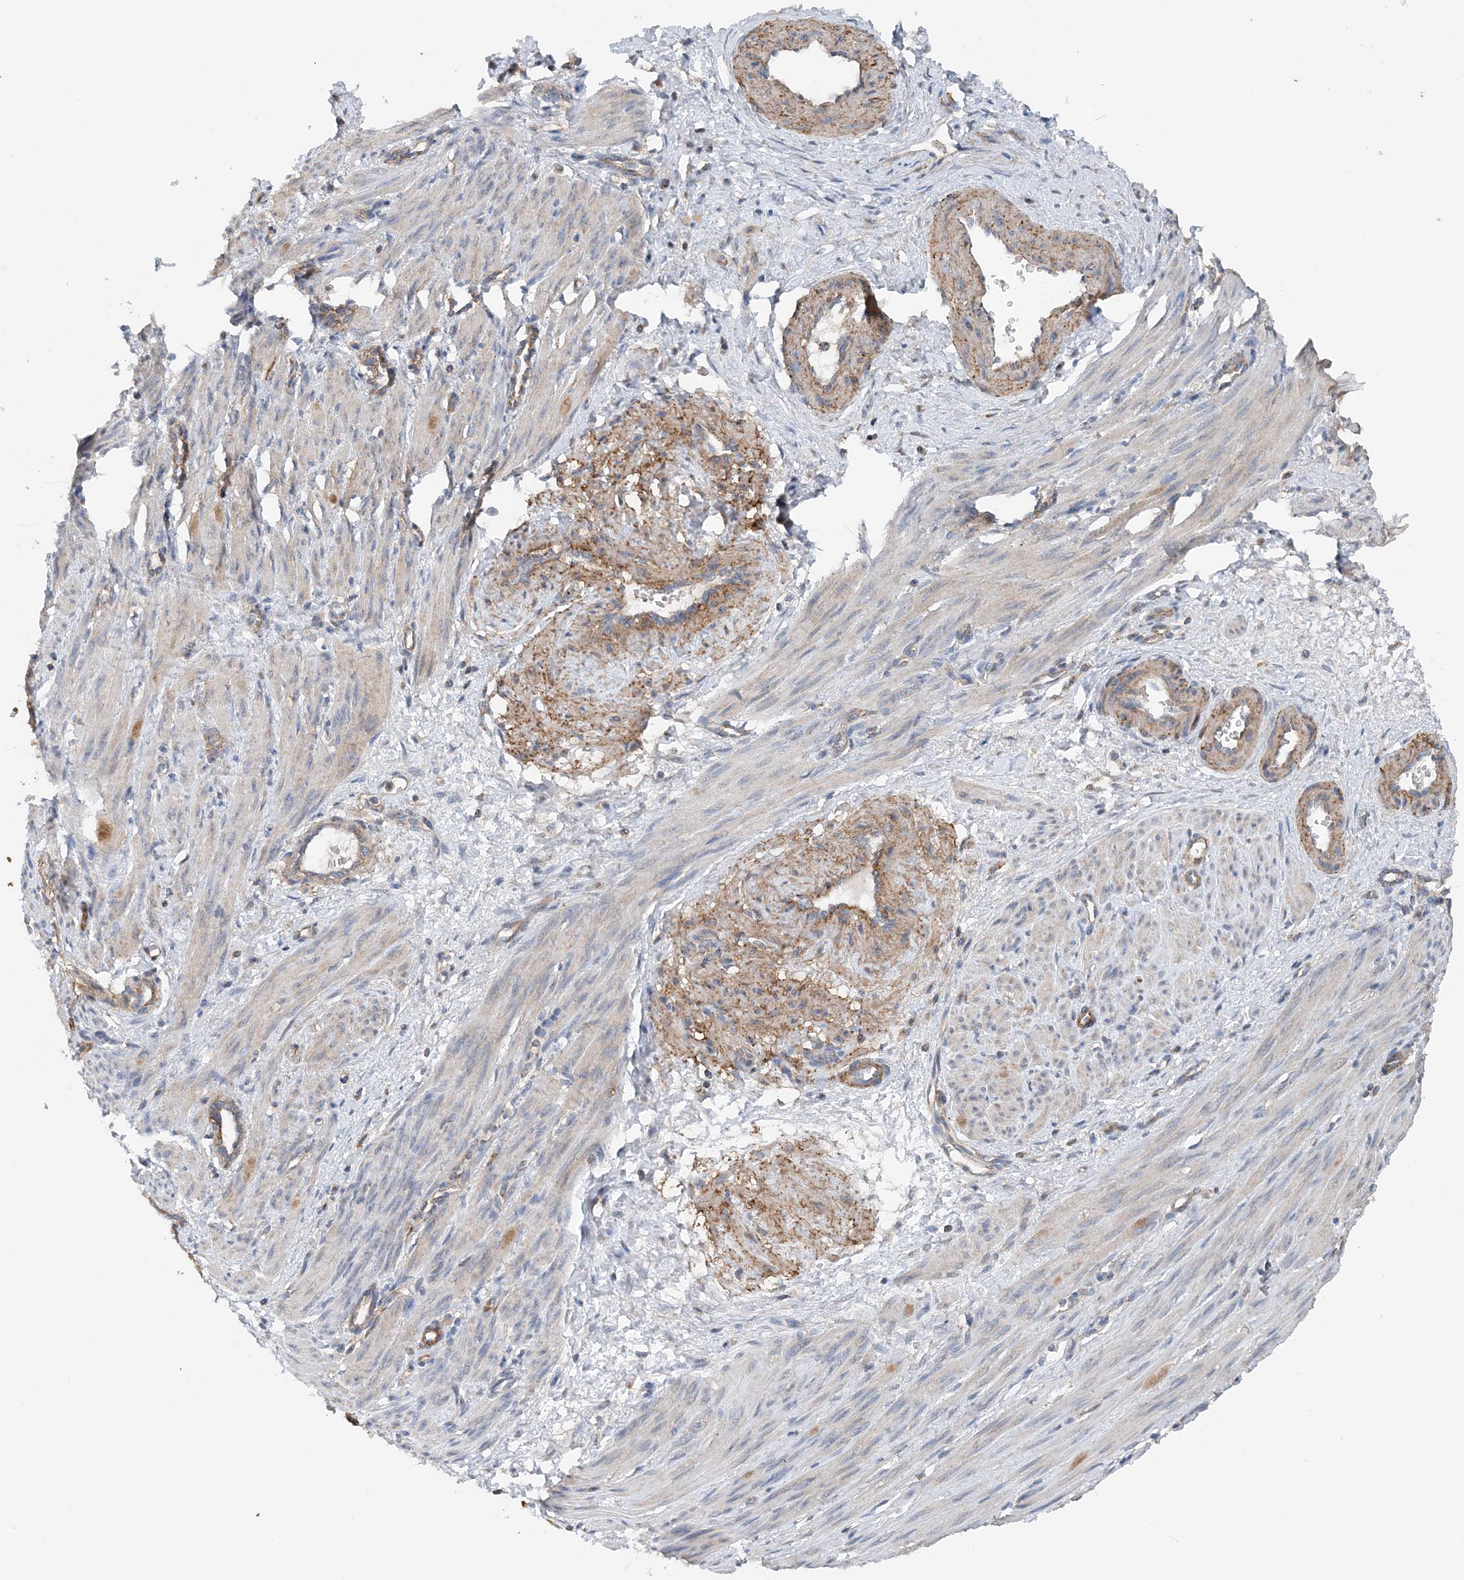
{"staining": {"intensity": "moderate", "quantity": "25%-75%", "location": "cytoplasmic/membranous"}, "tissue": "smooth muscle", "cell_type": "Smooth muscle cells", "image_type": "normal", "snomed": [{"axis": "morphology", "description": "Normal tissue, NOS"}, {"axis": "topography", "description": "Endometrium"}], "caption": "Smooth muscle stained with immunohistochemistry reveals moderate cytoplasmic/membranous positivity in about 25%-75% of smooth muscle cells. Immunohistochemistry (ihc) stains the protein of interest in brown and the nuclei are stained blue.", "gene": "SPRY2", "patient": {"sex": "female", "age": 33}}